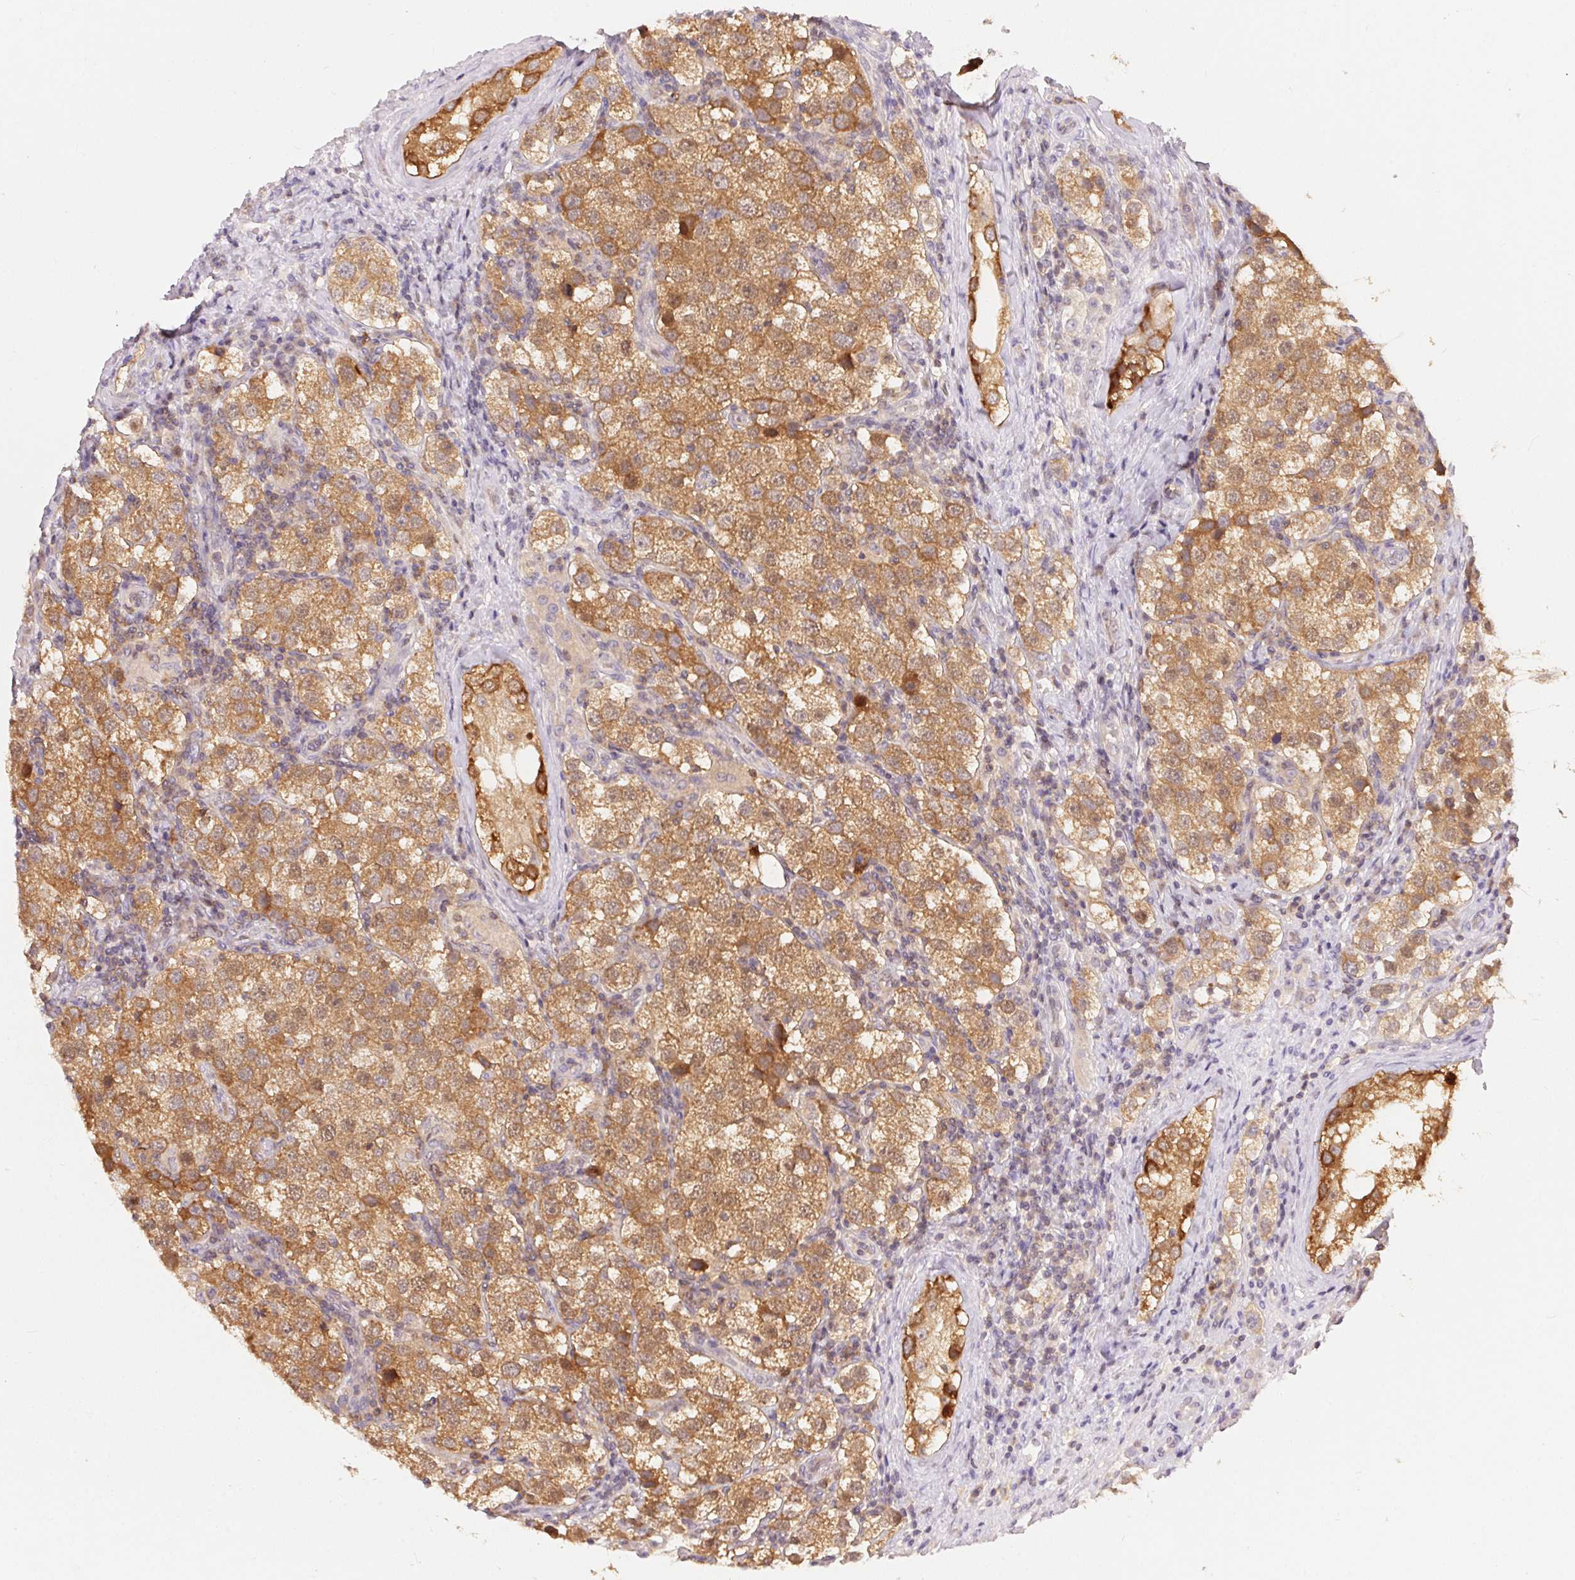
{"staining": {"intensity": "moderate", "quantity": ">75%", "location": "cytoplasmic/membranous"}, "tissue": "testis cancer", "cell_type": "Tumor cells", "image_type": "cancer", "snomed": [{"axis": "morphology", "description": "Seminoma, NOS"}, {"axis": "topography", "description": "Testis"}], "caption": "Testis seminoma tissue shows moderate cytoplasmic/membranous staining in approximately >75% of tumor cells Nuclei are stained in blue.", "gene": "BLMH", "patient": {"sex": "male", "age": 37}}